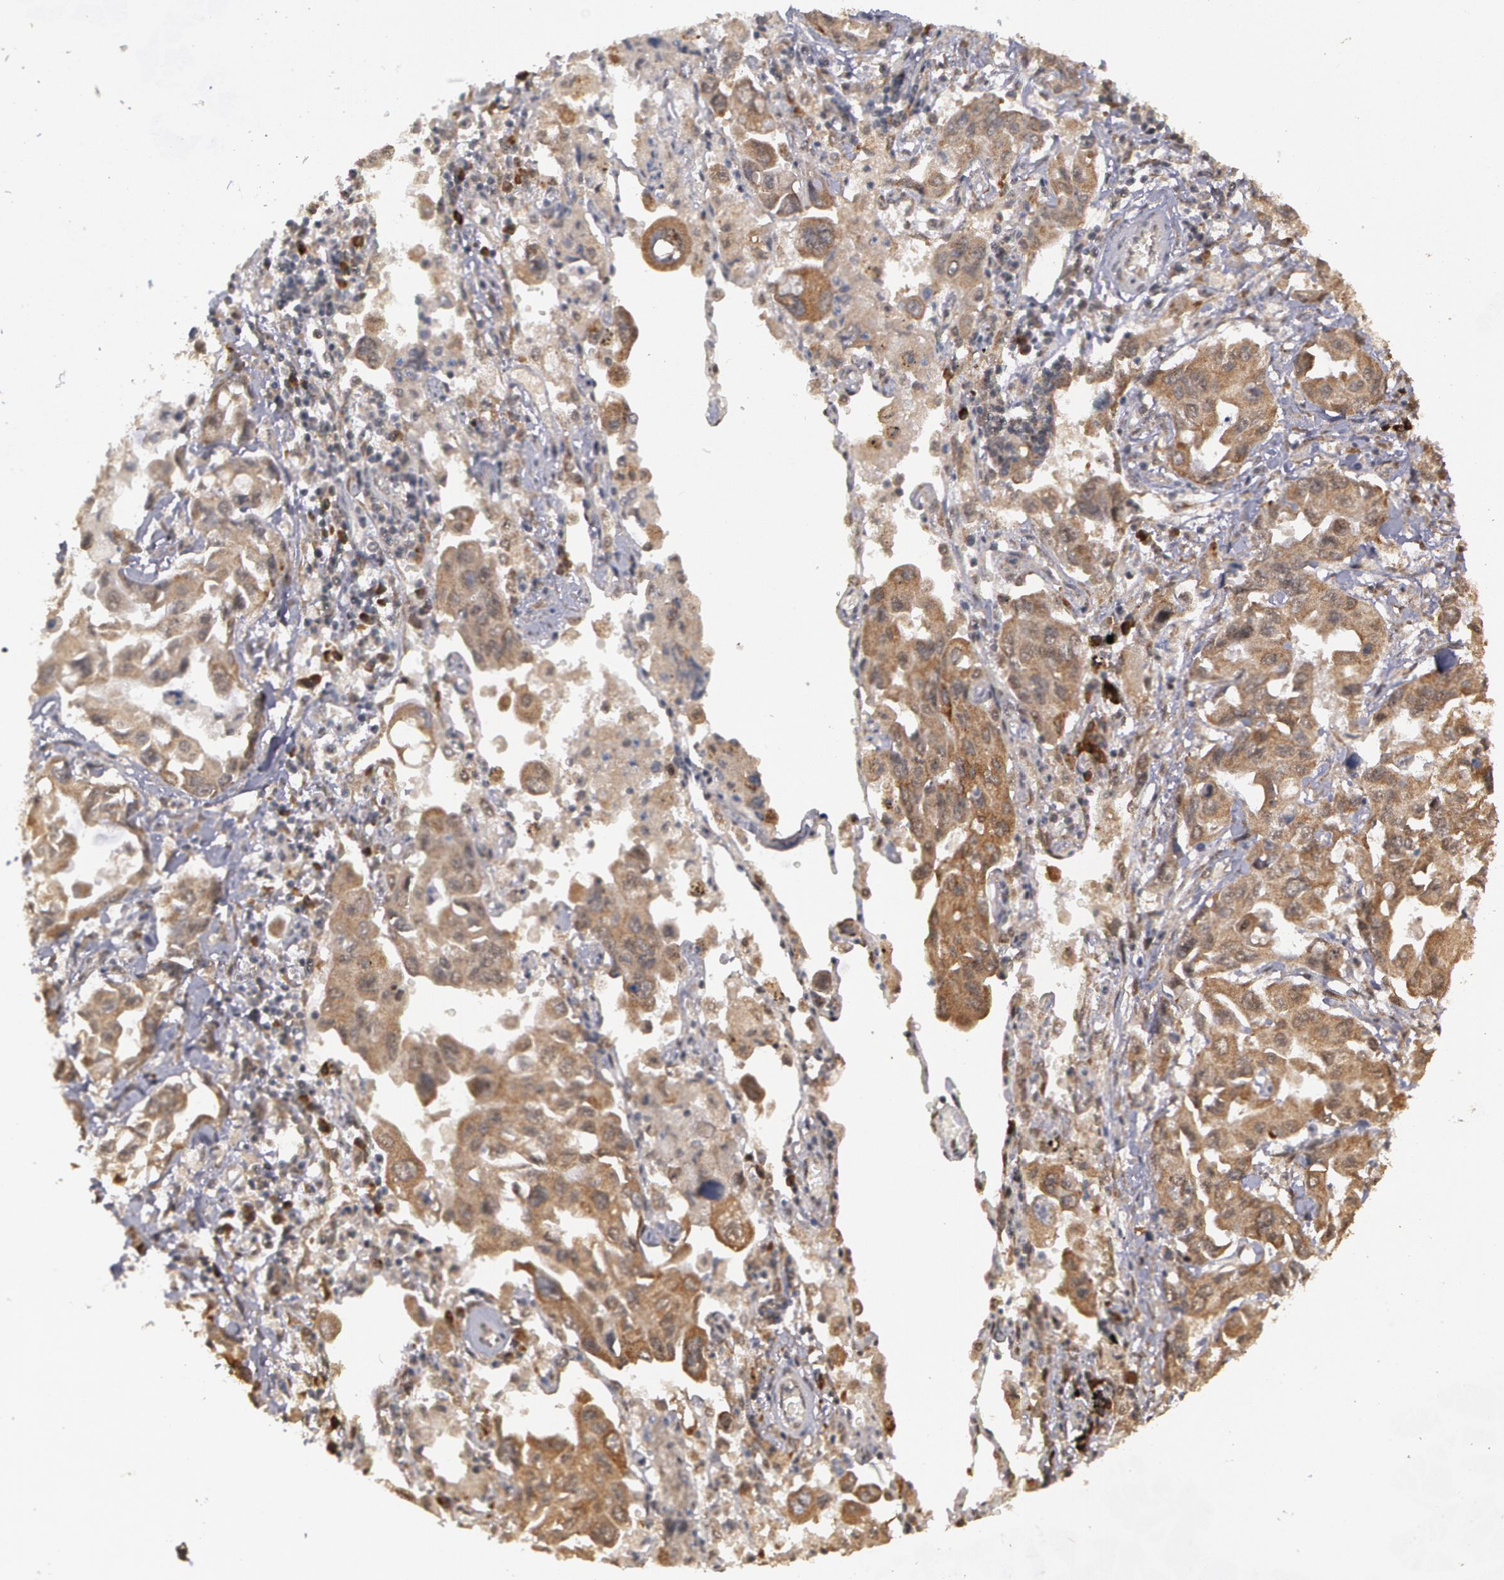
{"staining": {"intensity": "weak", "quantity": ">75%", "location": "cytoplasmic/membranous"}, "tissue": "lung cancer", "cell_type": "Tumor cells", "image_type": "cancer", "snomed": [{"axis": "morphology", "description": "Adenocarcinoma, NOS"}, {"axis": "topography", "description": "Lung"}], "caption": "A high-resolution image shows immunohistochemistry (IHC) staining of lung cancer, which displays weak cytoplasmic/membranous positivity in approximately >75% of tumor cells.", "gene": "GLIS1", "patient": {"sex": "male", "age": 64}}